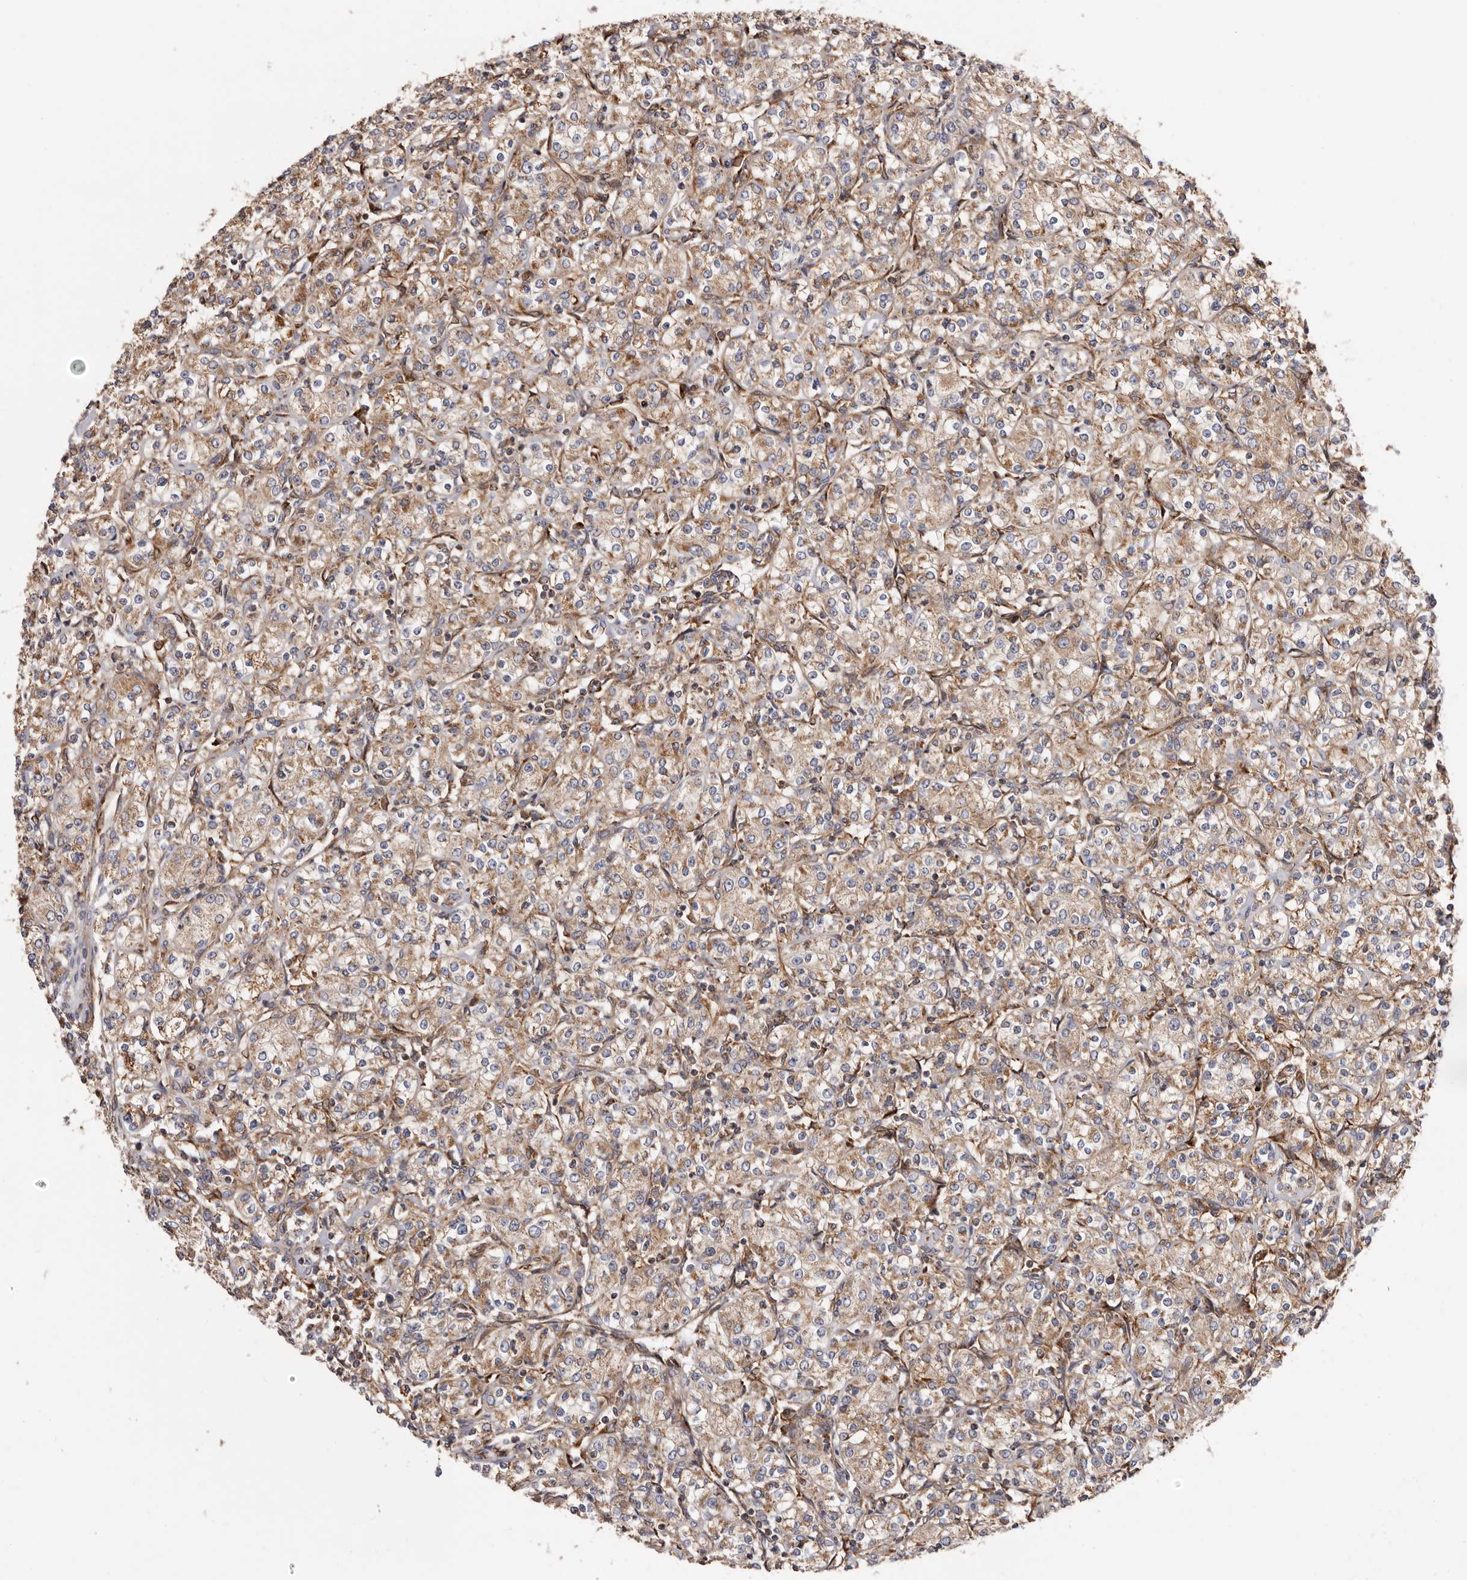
{"staining": {"intensity": "weak", "quantity": ">75%", "location": "cytoplasmic/membranous"}, "tissue": "renal cancer", "cell_type": "Tumor cells", "image_type": "cancer", "snomed": [{"axis": "morphology", "description": "Adenocarcinoma, NOS"}, {"axis": "topography", "description": "Kidney"}], "caption": "Weak cytoplasmic/membranous staining is identified in about >75% of tumor cells in renal cancer (adenocarcinoma).", "gene": "COQ8B", "patient": {"sex": "male", "age": 77}}